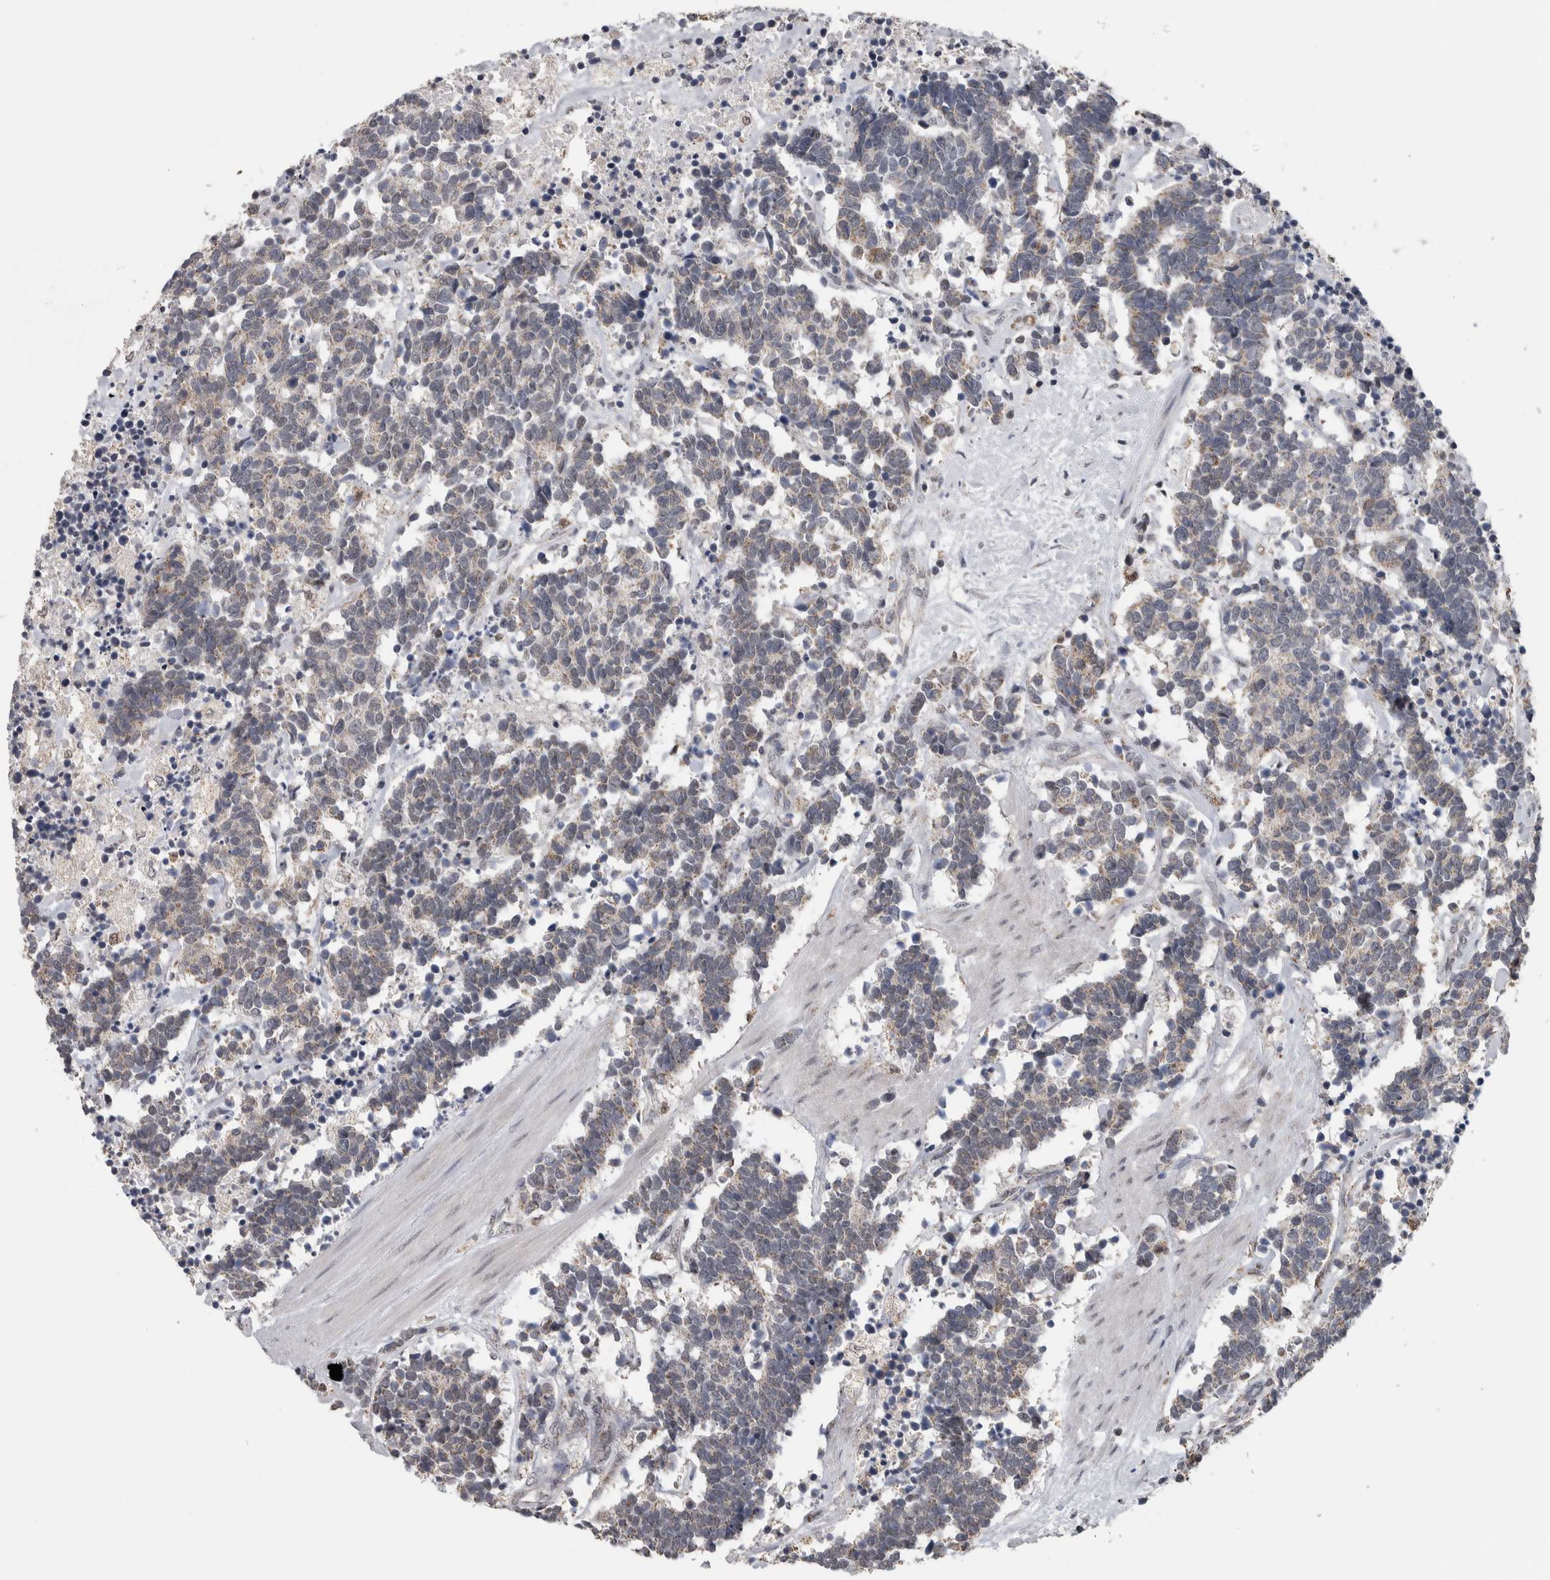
{"staining": {"intensity": "weak", "quantity": "<25%", "location": "cytoplasmic/membranous"}, "tissue": "carcinoid", "cell_type": "Tumor cells", "image_type": "cancer", "snomed": [{"axis": "morphology", "description": "Carcinoma, NOS"}, {"axis": "morphology", "description": "Carcinoid, malignant, NOS"}, {"axis": "topography", "description": "Urinary bladder"}], "caption": "Tumor cells are negative for protein expression in human malignant carcinoid.", "gene": "OR2K2", "patient": {"sex": "male", "age": 57}}